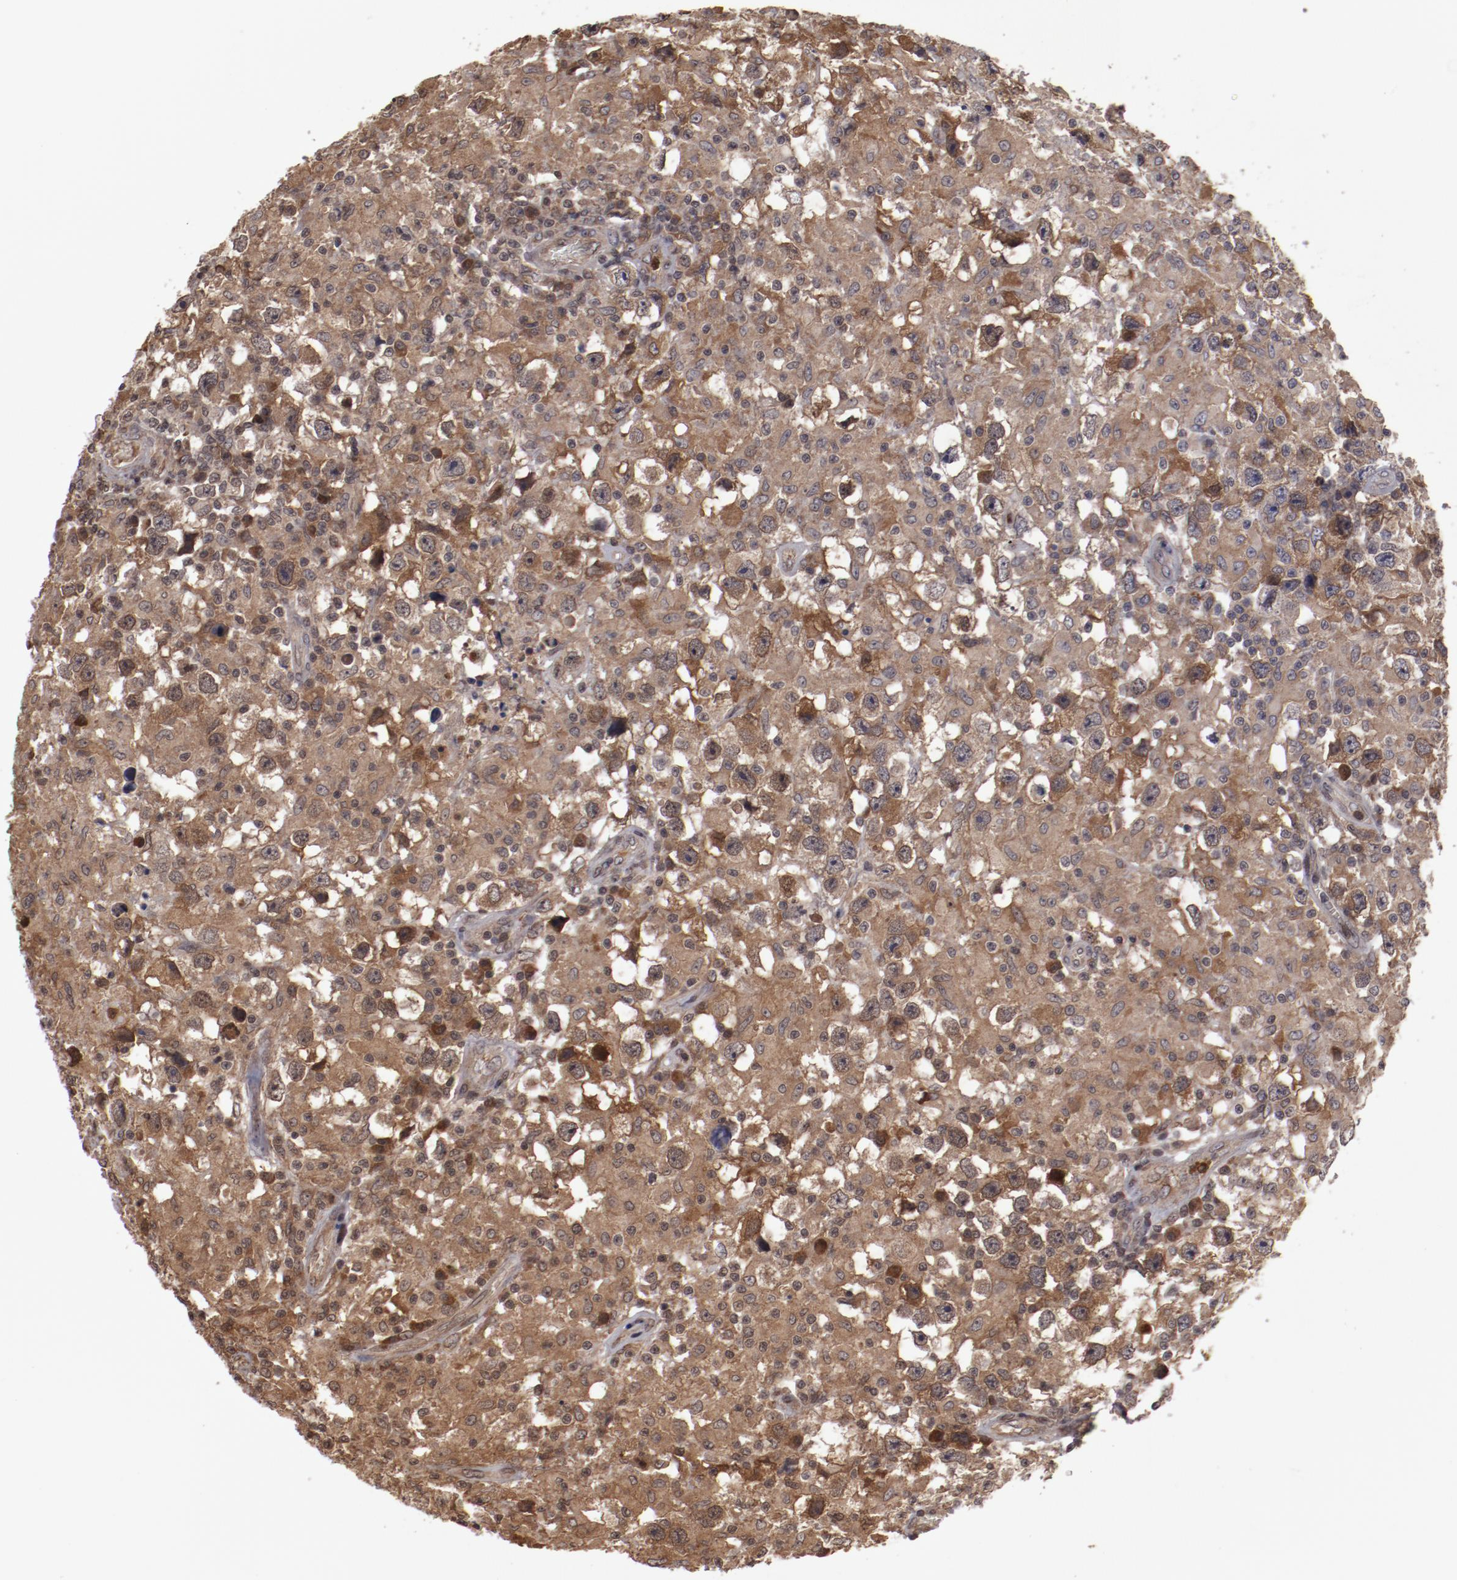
{"staining": {"intensity": "moderate", "quantity": ">75%", "location": "cytoplasmic/membranous,nuclear"}, "tissue": "testis cancer", "cell_type": "Tumor cells", "image_type": "cancer", "snomed": [{"axis": "morphology", "description": "Seminoma, NOS"}, {"axis": "topography", "description": "Testis"}], "caption": "Moderate cytoplasmic/membranous and nuclear staining for a protein is appreciated in about >75% of tumor cells of testis cancer (seminoma) using immunohistochemistry (IHC).", "gene": "SERPINA7", "patient": {"sex": "male", "age": 34}}